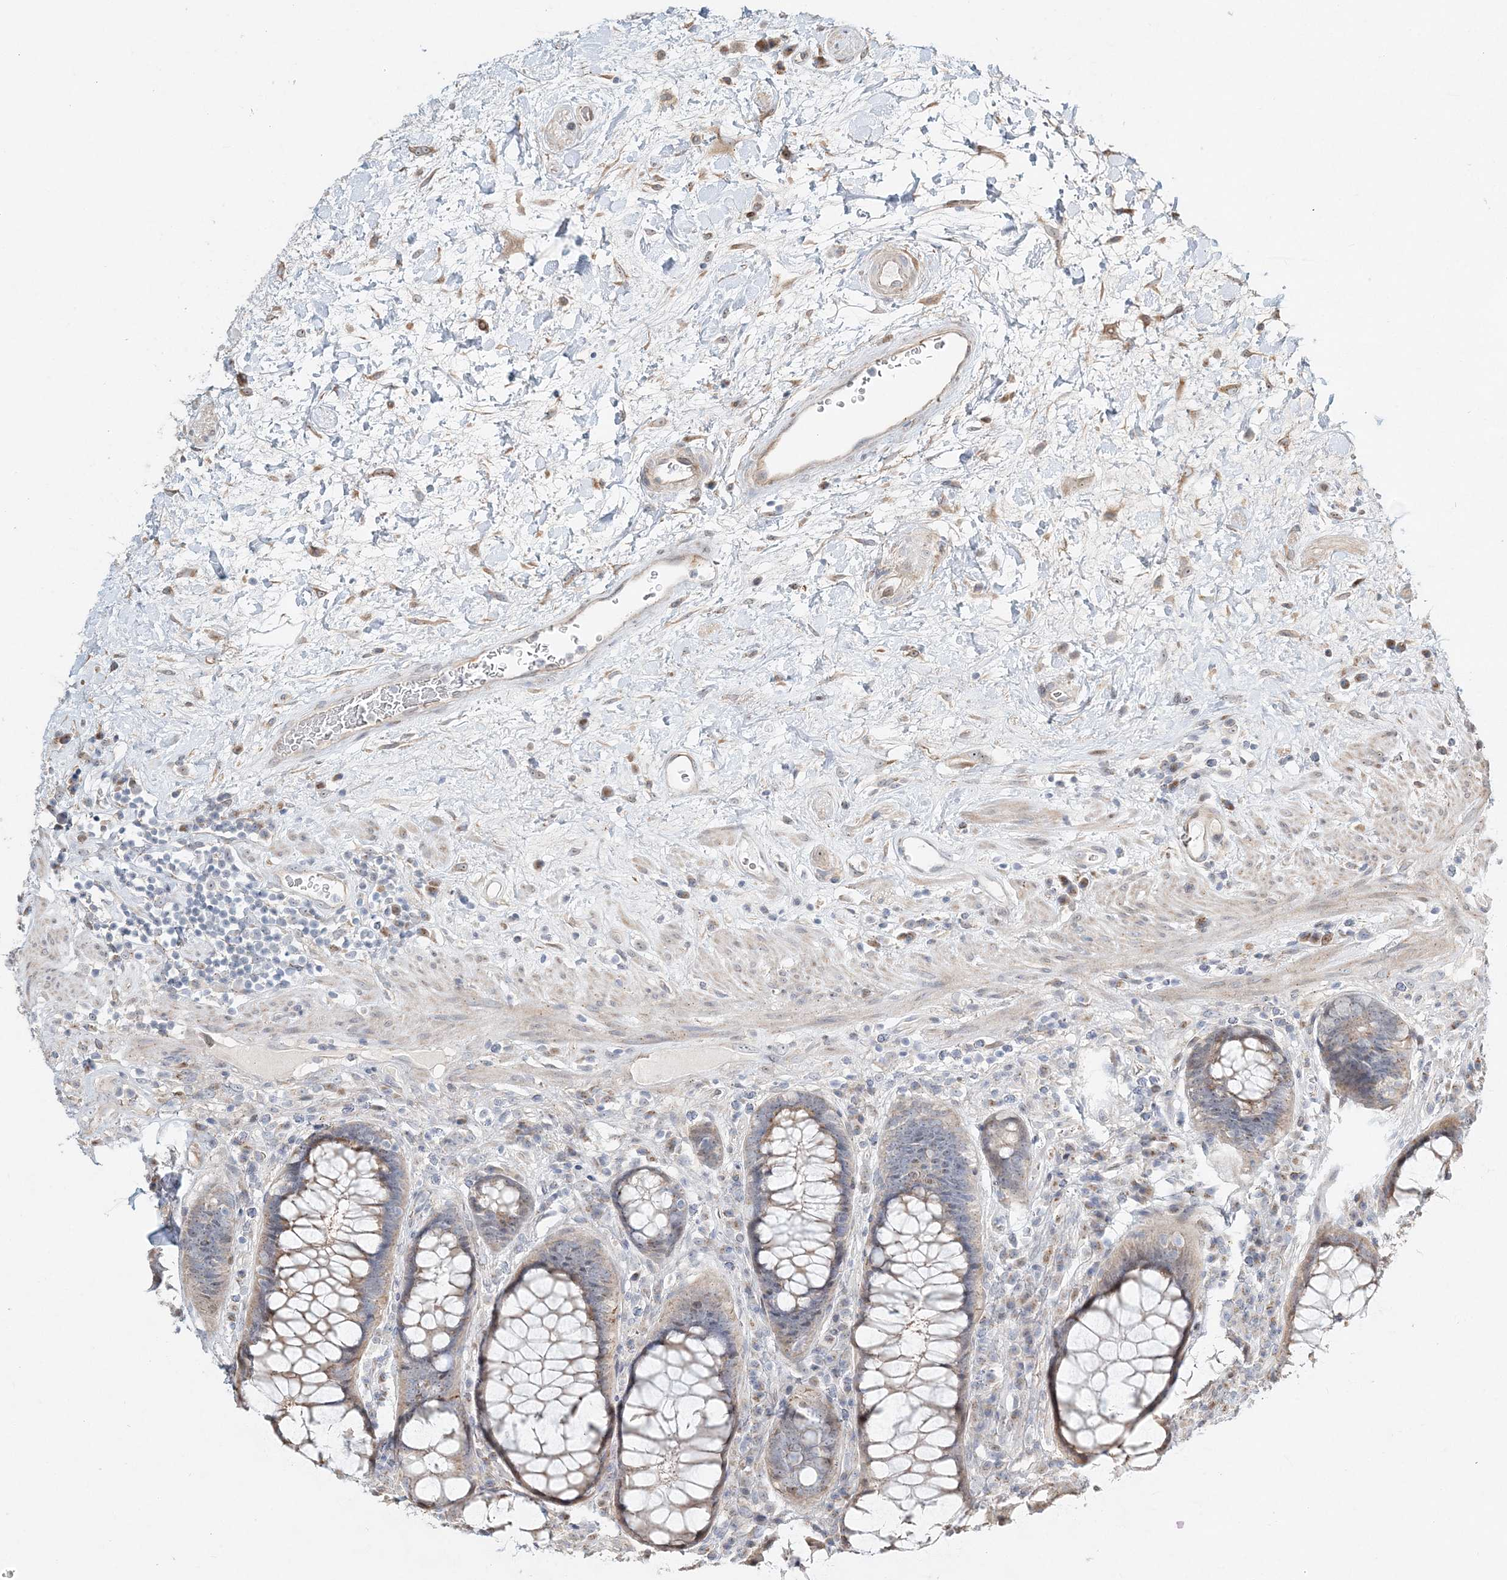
{"staining": {"intensity": "moderate", "quantity": "25%-75%", "location": "cytoplasmic/membranous,nuclear"}, "tissue": "rectum", "cell_type": "Glandular cells", "image_type": "normal", "snomed": [{"axis": "morphology", "description": "Normal tissue, NOS"}, {"axis": "topography", "description": "Rectum"}], "caption": "Moderate cytoplasmic/membranous,nuclear positivity for a protein is seen in about 25%-75% of glandular cells of normal rectum using immunohistochemistry.", "gene": "CXXC5", "patient": {"sex": "male", "age": 64}}